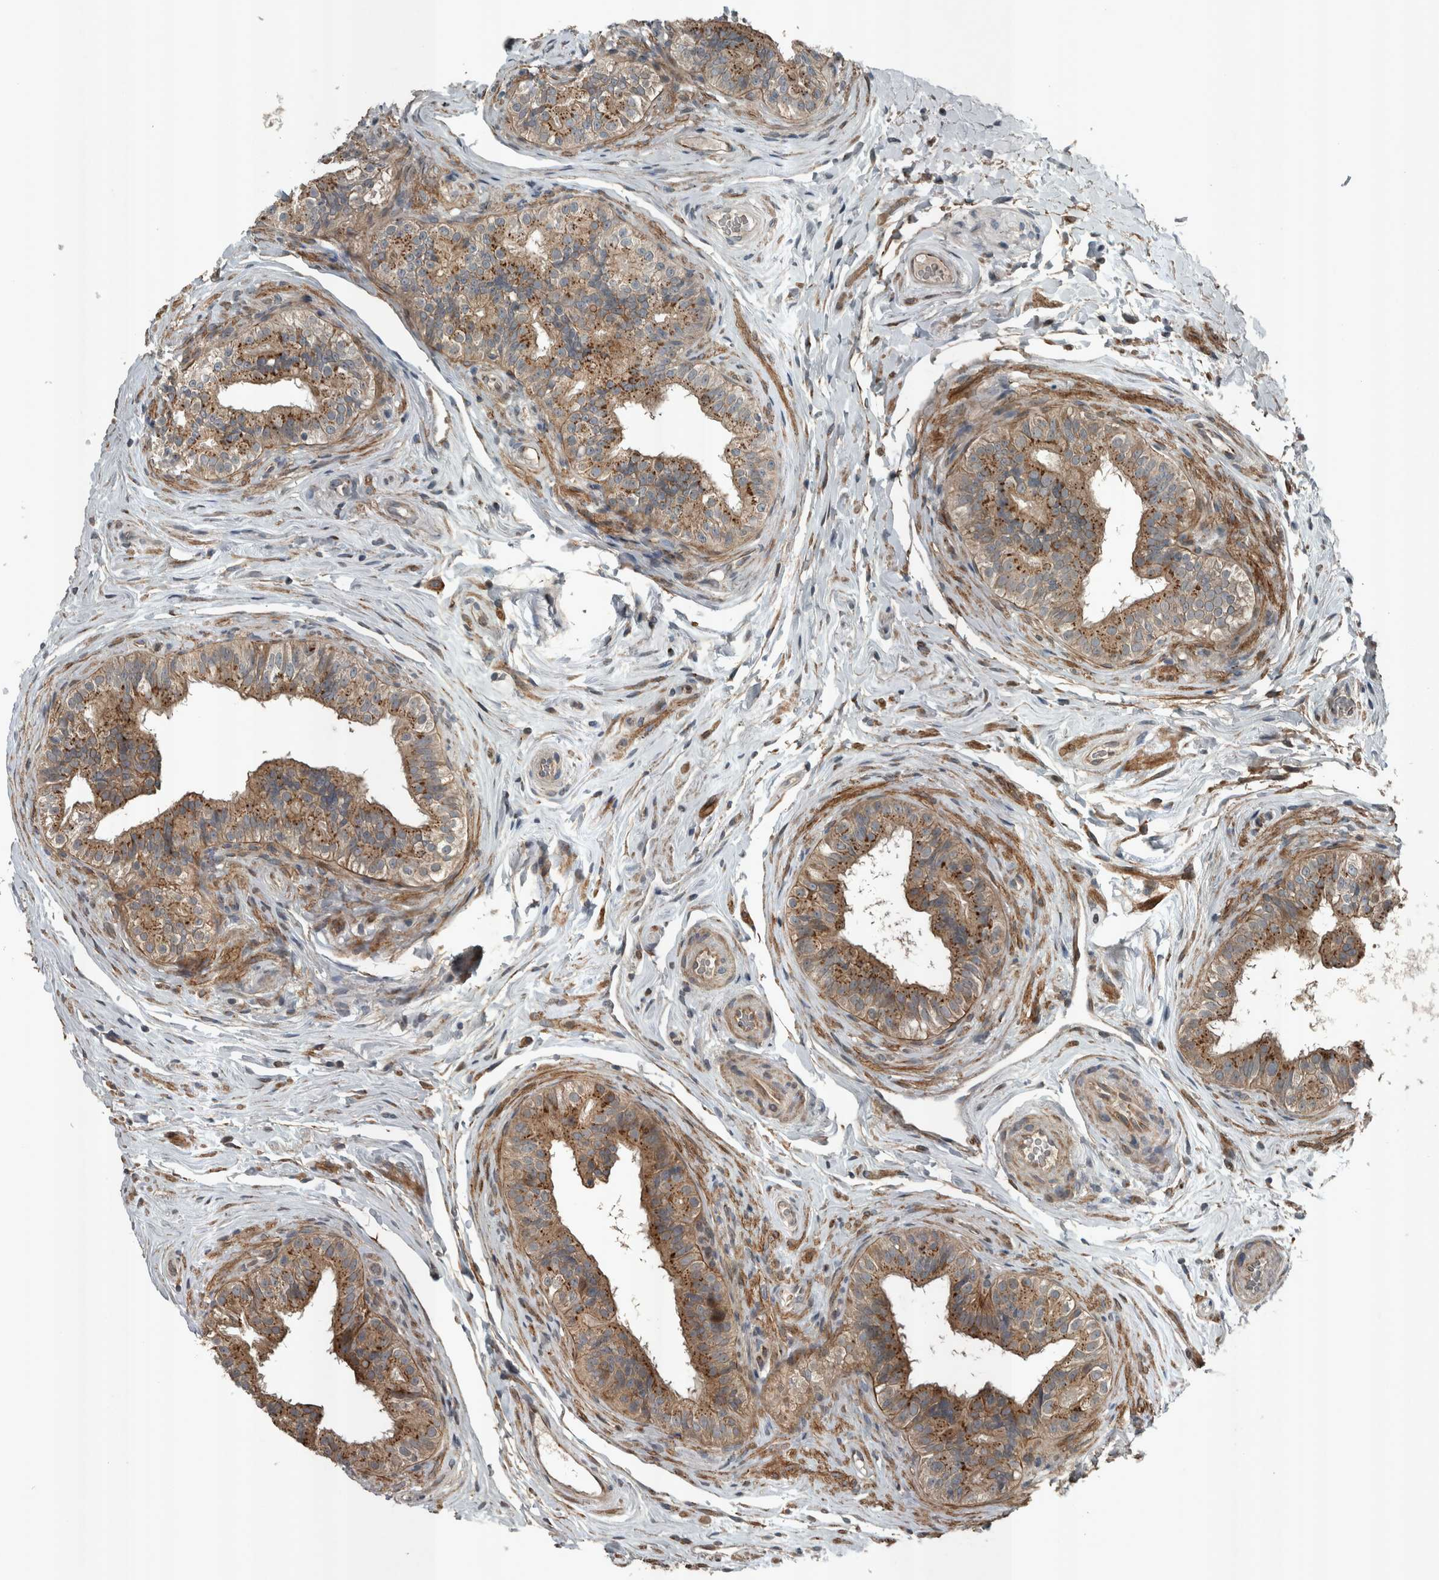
{"staining": {"intensity": "moderate", "quantity": ">75%", "location": "cytoplasmic/membranous"}, "tissue": "epididymis", "cell_type": "Glandular cells", "image_type": "normal", "snomed": [{"axis": "morphology", "description": "Normal tissue, NOS"}, {"axis": "topography", "description": "Epididymis"}], "caption": "Immunohistochemical staining of unremarkable human epididymis exhibits moderate cytoplasmic/membranous protein expression in about >75% of glandular cells.", "gene": "ZNF345", "patient": {"sex": "male", "age": 49}}